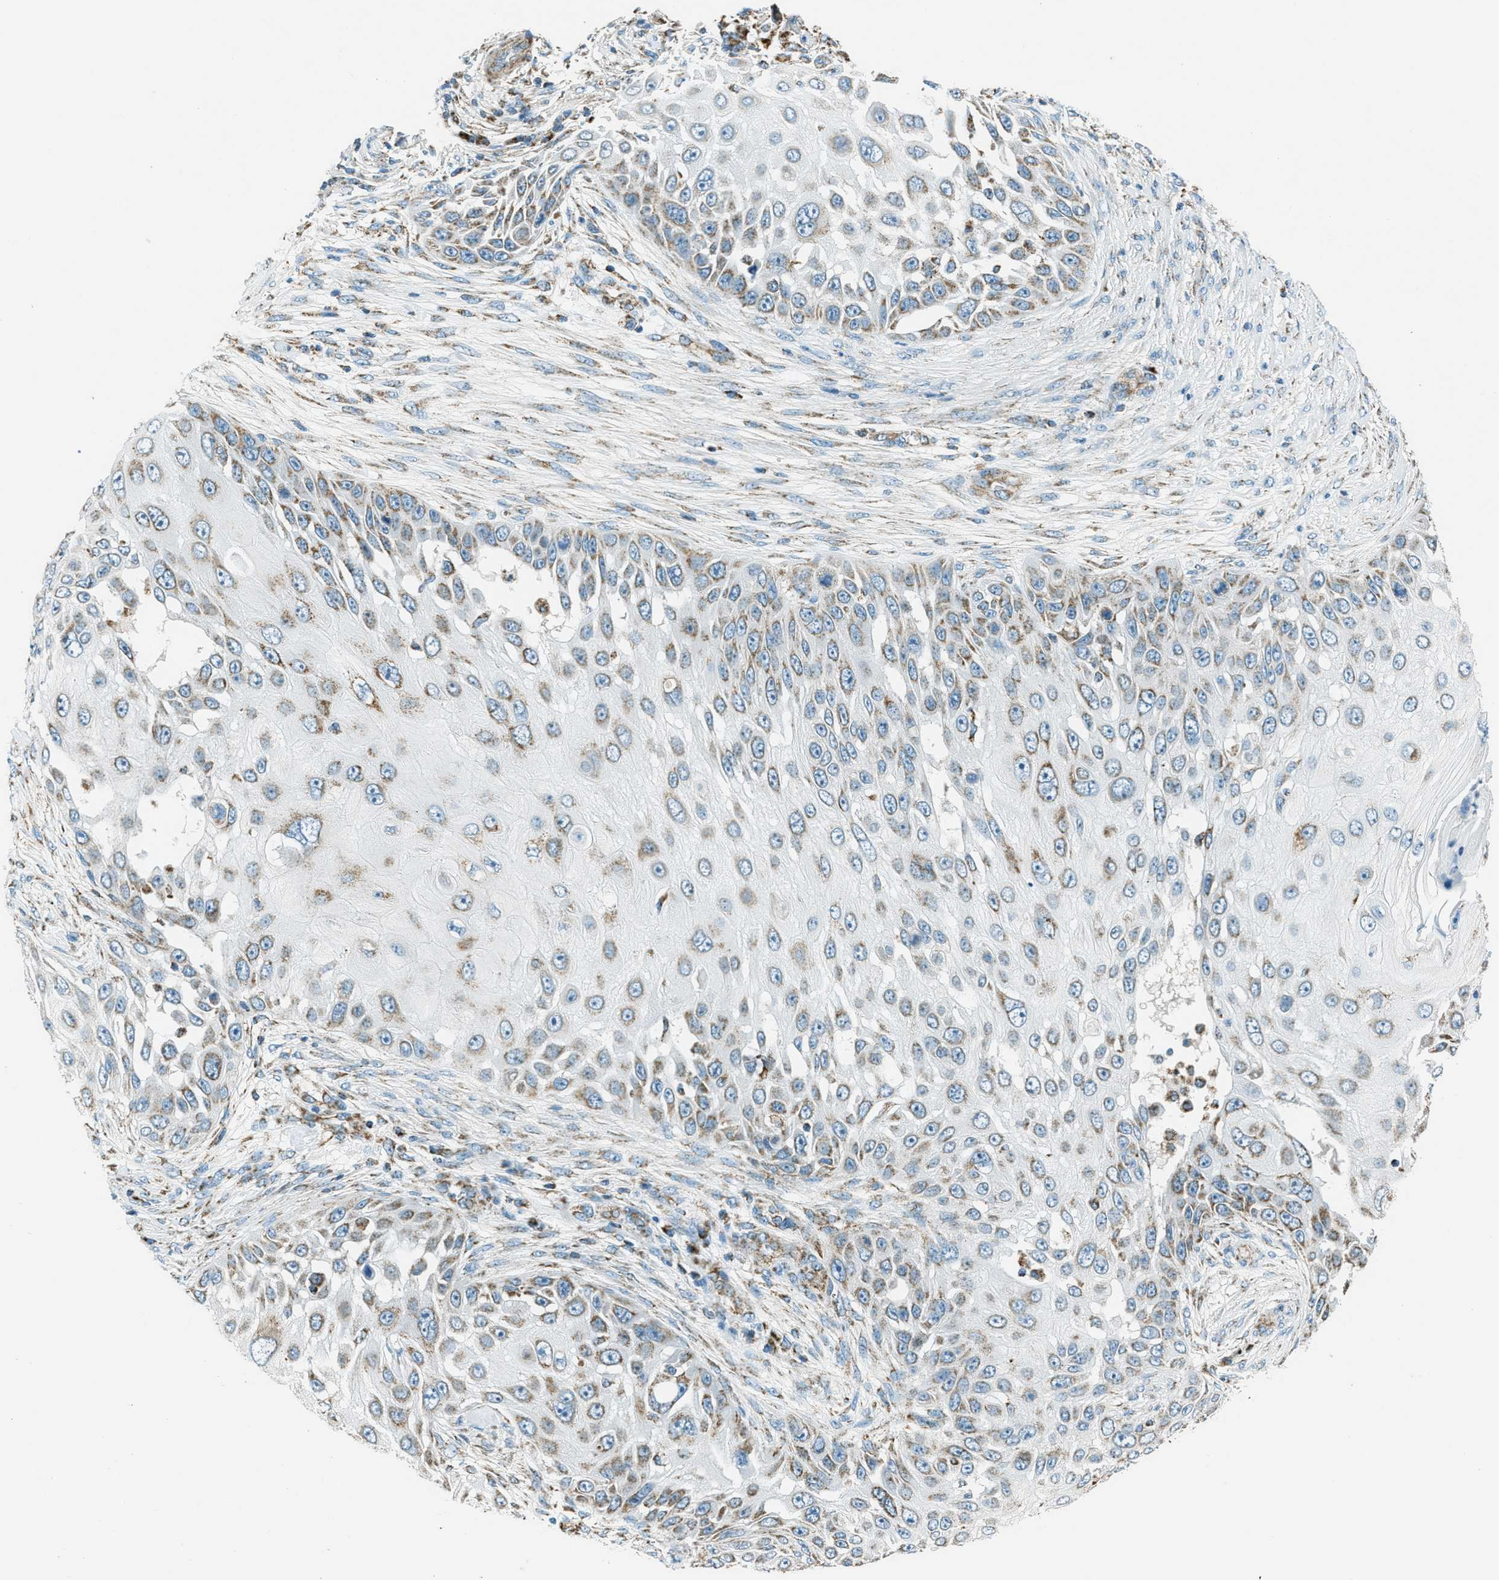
{"staining": {"intensity": "moderate", "quantity": "25%-75%", "location": "cytoplasmic/membranous"}, "tissue": "skin cancer", "cell_type": "Tumor cells", "image_type": "cancer", "snomed": [{"axis": "morphology", "description": "Squamous cell carcinoma, NOS"}, {"axis": "topography", "description": "Skin"}], "caption": "A micrograph showing moderate cytoplasmic/membranous positivity in approximately 25%-75% of tumor cells in squamous cell carcinoma (skin), as visualized by brown immunohistochemical staining.", "gene": "CHST15", "patient": {"sex": "female", "age": 44}}